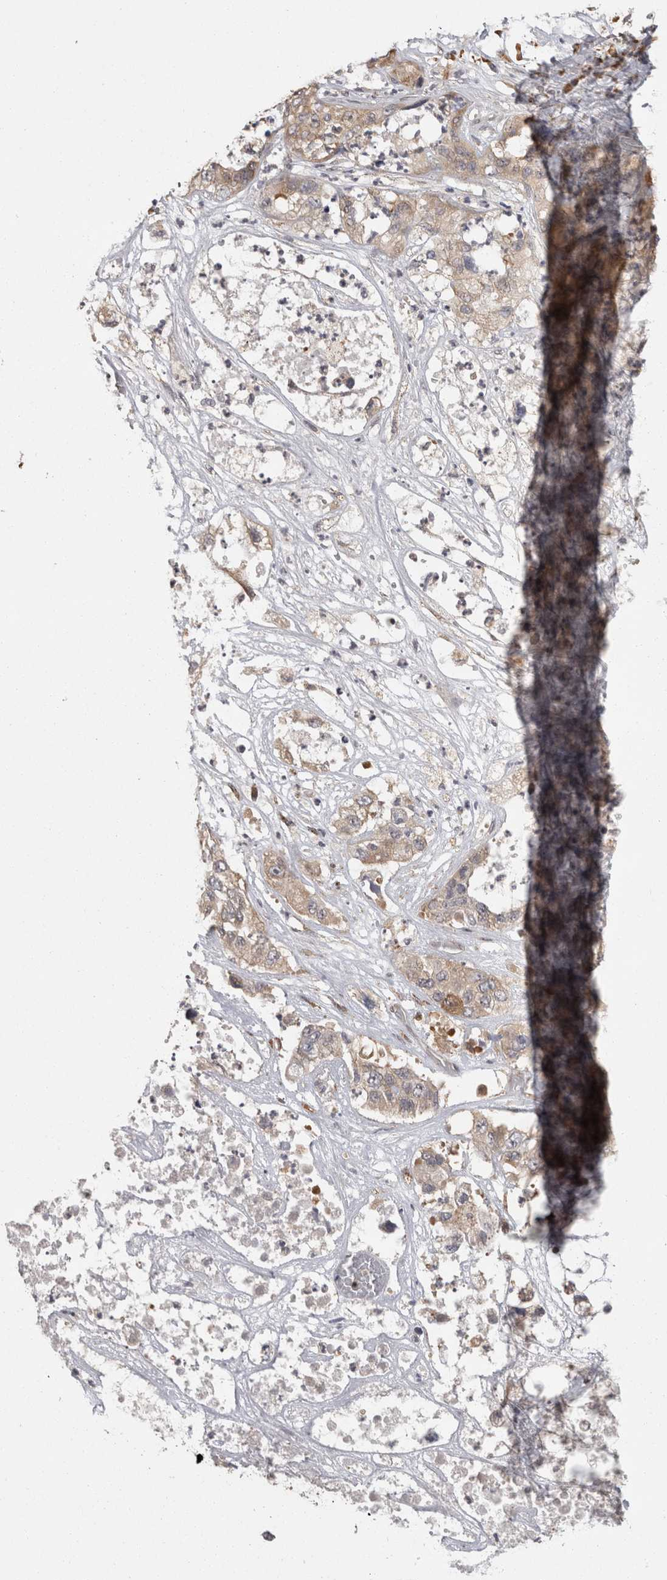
{"staining": {"intensity": "moderate", "quantity": ">75%", "location": "cytoplasmic/membranous"}, "tissue": "pancreatic cancer", "cell_type": "Tumor cells", "image_type": "cancer", "snomed": [{"axis": "morphology", "description": "Adenocarcinoma, NOS"}, {"axis": "topography", "description": "Pancreas"}], "caption": "Adenocarcinoma (pancreatic) tissue reveals moderate cytoplasmic/membranous positivity in about >75% of tumor cells, visualized by immunohistochemistry.", "gene": "ACAT2", "patient": {"sex": "female", "age": 78}}